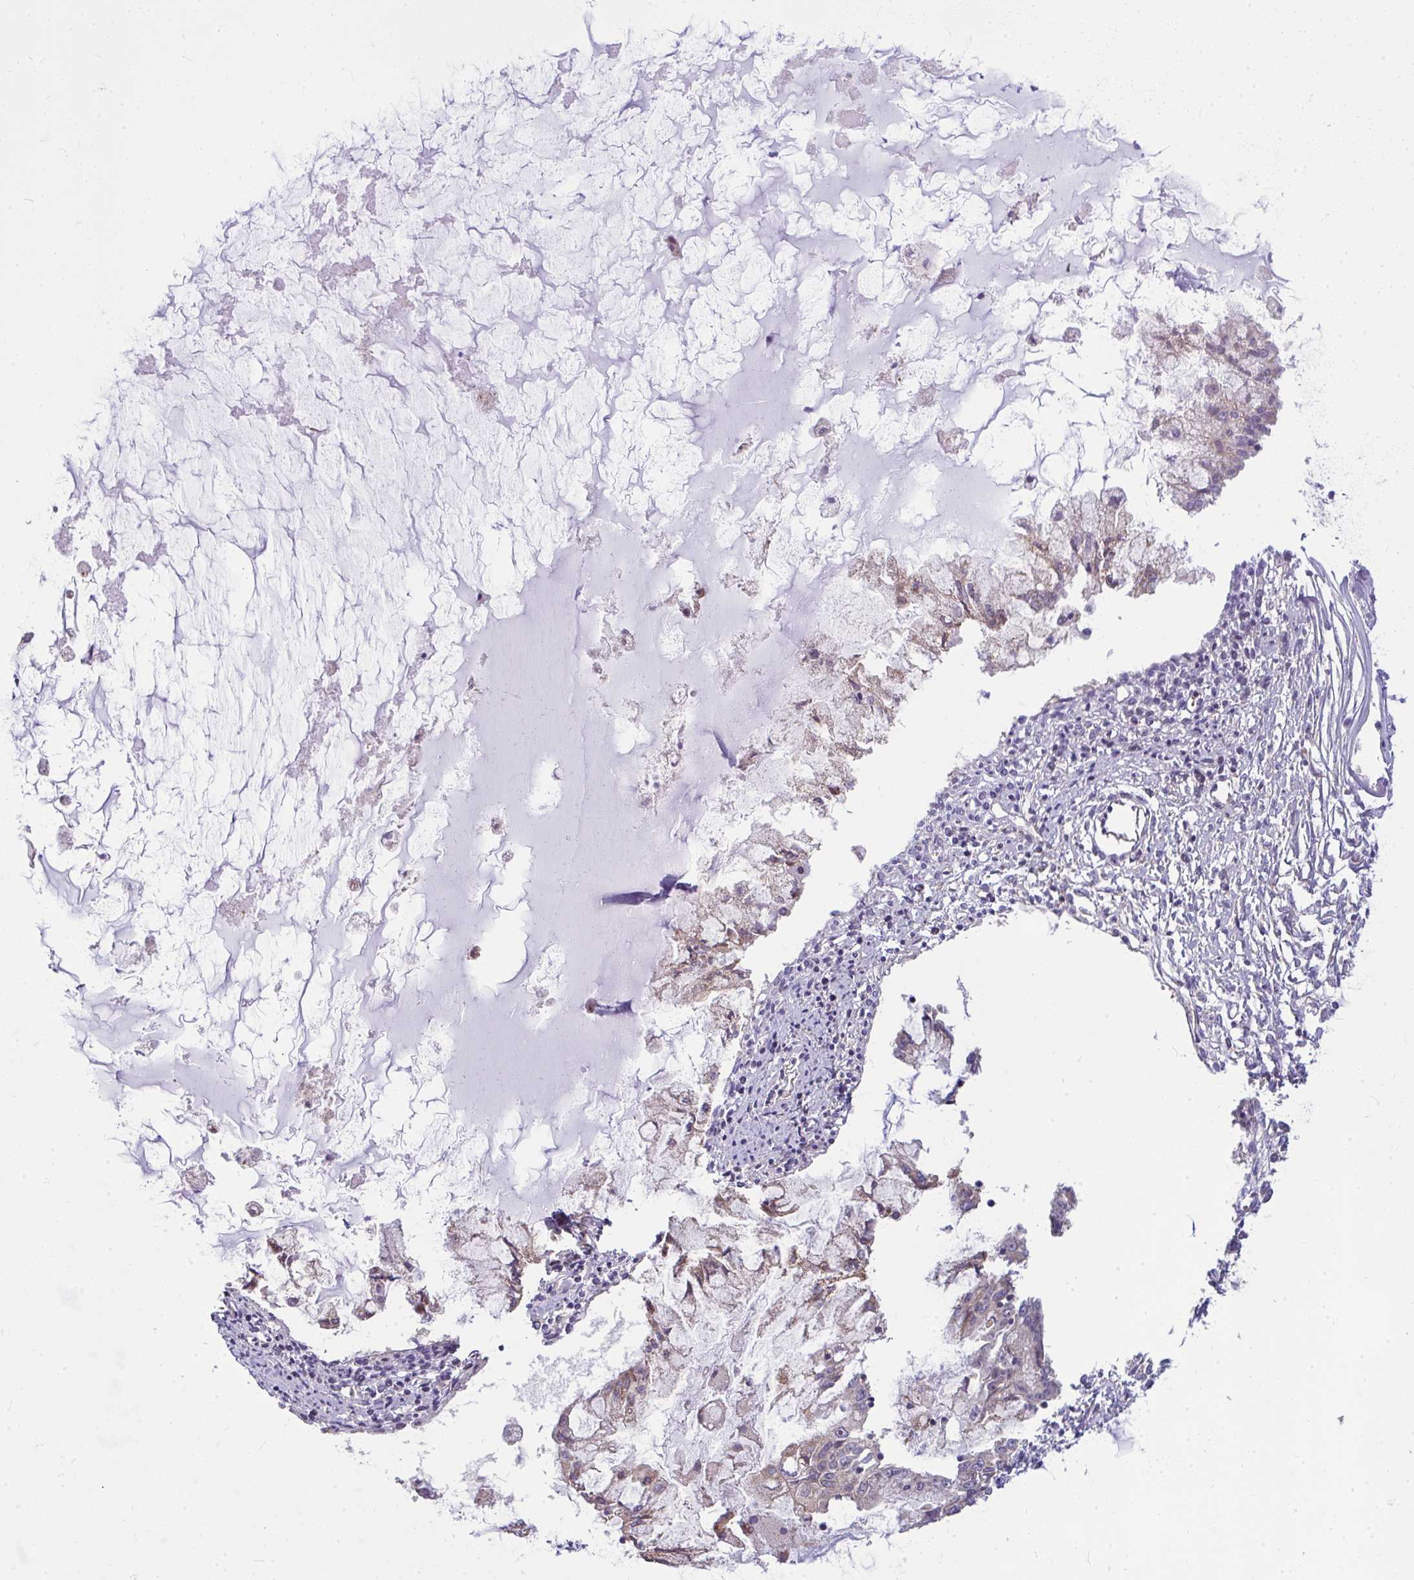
{"staining": {"intensity": "moderate", "quantity": "25%-75%", "location": "cytoplasmic/membranous"}, "tissue": "ovarian cancer", "cell_type": "Tumor cells", "image_type": "cancer", "snomed": [{"axis": "morphology", "description": "Cystadenocarcinoma, mucinous, NOS"}, {"axis": "topography", "description": "Ovary"}], "caption": "Tumor cells show moderate cytoplasmic/membranous staining in about 25%-75% of cells in mucinous cystadenocarcinoma (ovarian).", "gene": "CEP63", "patient": {"sex": "female", "age": 34}}